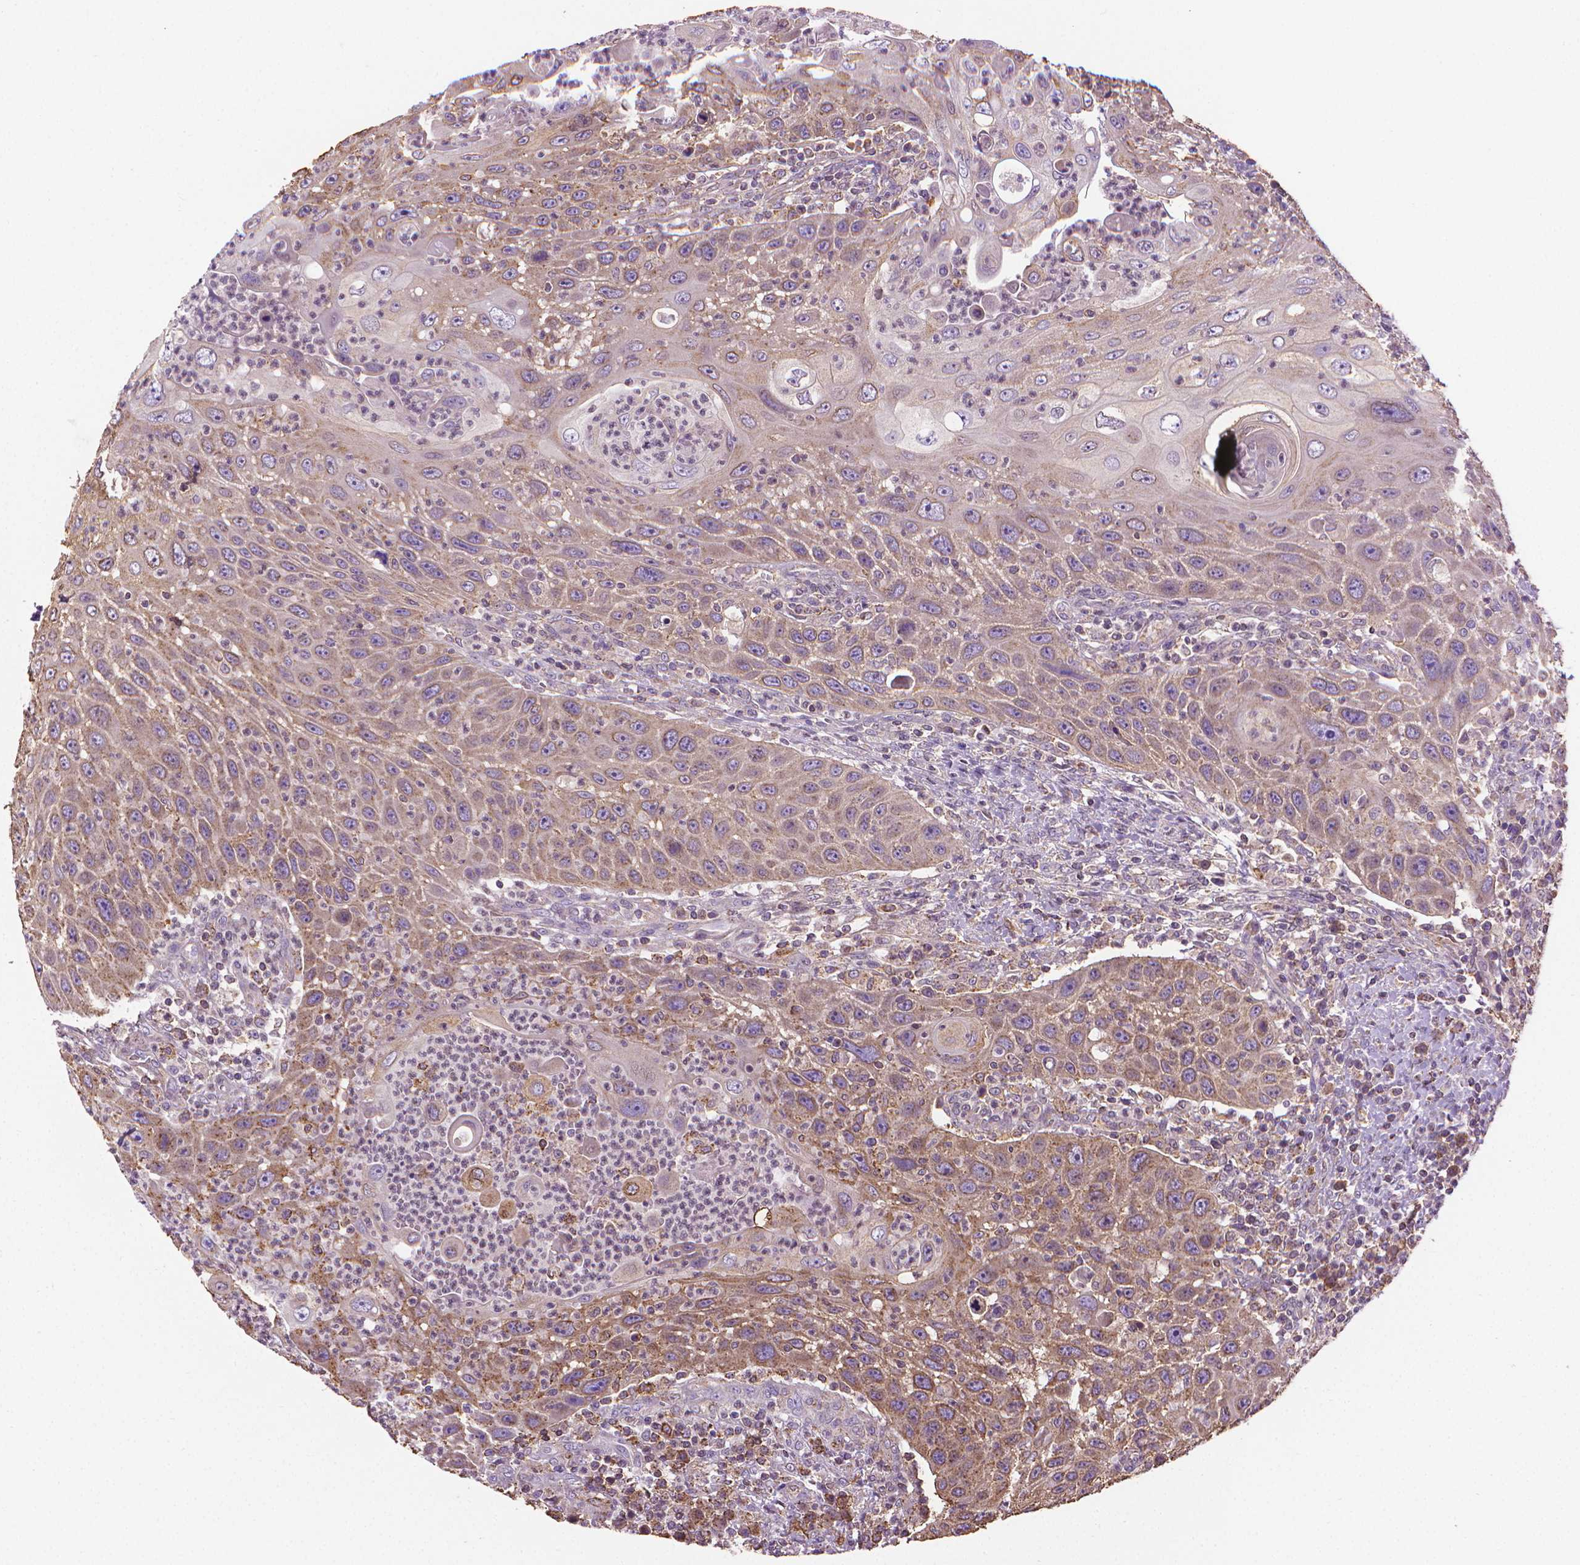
{"staining": {"intensity": "weak", "quantity": ">75%", "location": "cytoplasmic/membranous"}, "tissue": "head and neck cancer", "cell_type": "Tumor cells", "image_type": "cancer", "snomed": [{"axis": "morphology", "description": "Squamous cell carcinoma, NOS"}, {"axis": "topography", "description": "Head-Neck"}], "caption": "Head and neck cancer (squamous cell carcinoma) was stained to show a protein in brown. There is low levels of weak cytoplasmic/membranous expression in approximately >75% of tumor cells.", "gene": "SLC51B", "patient": {"sex": "male", "age": 69}}